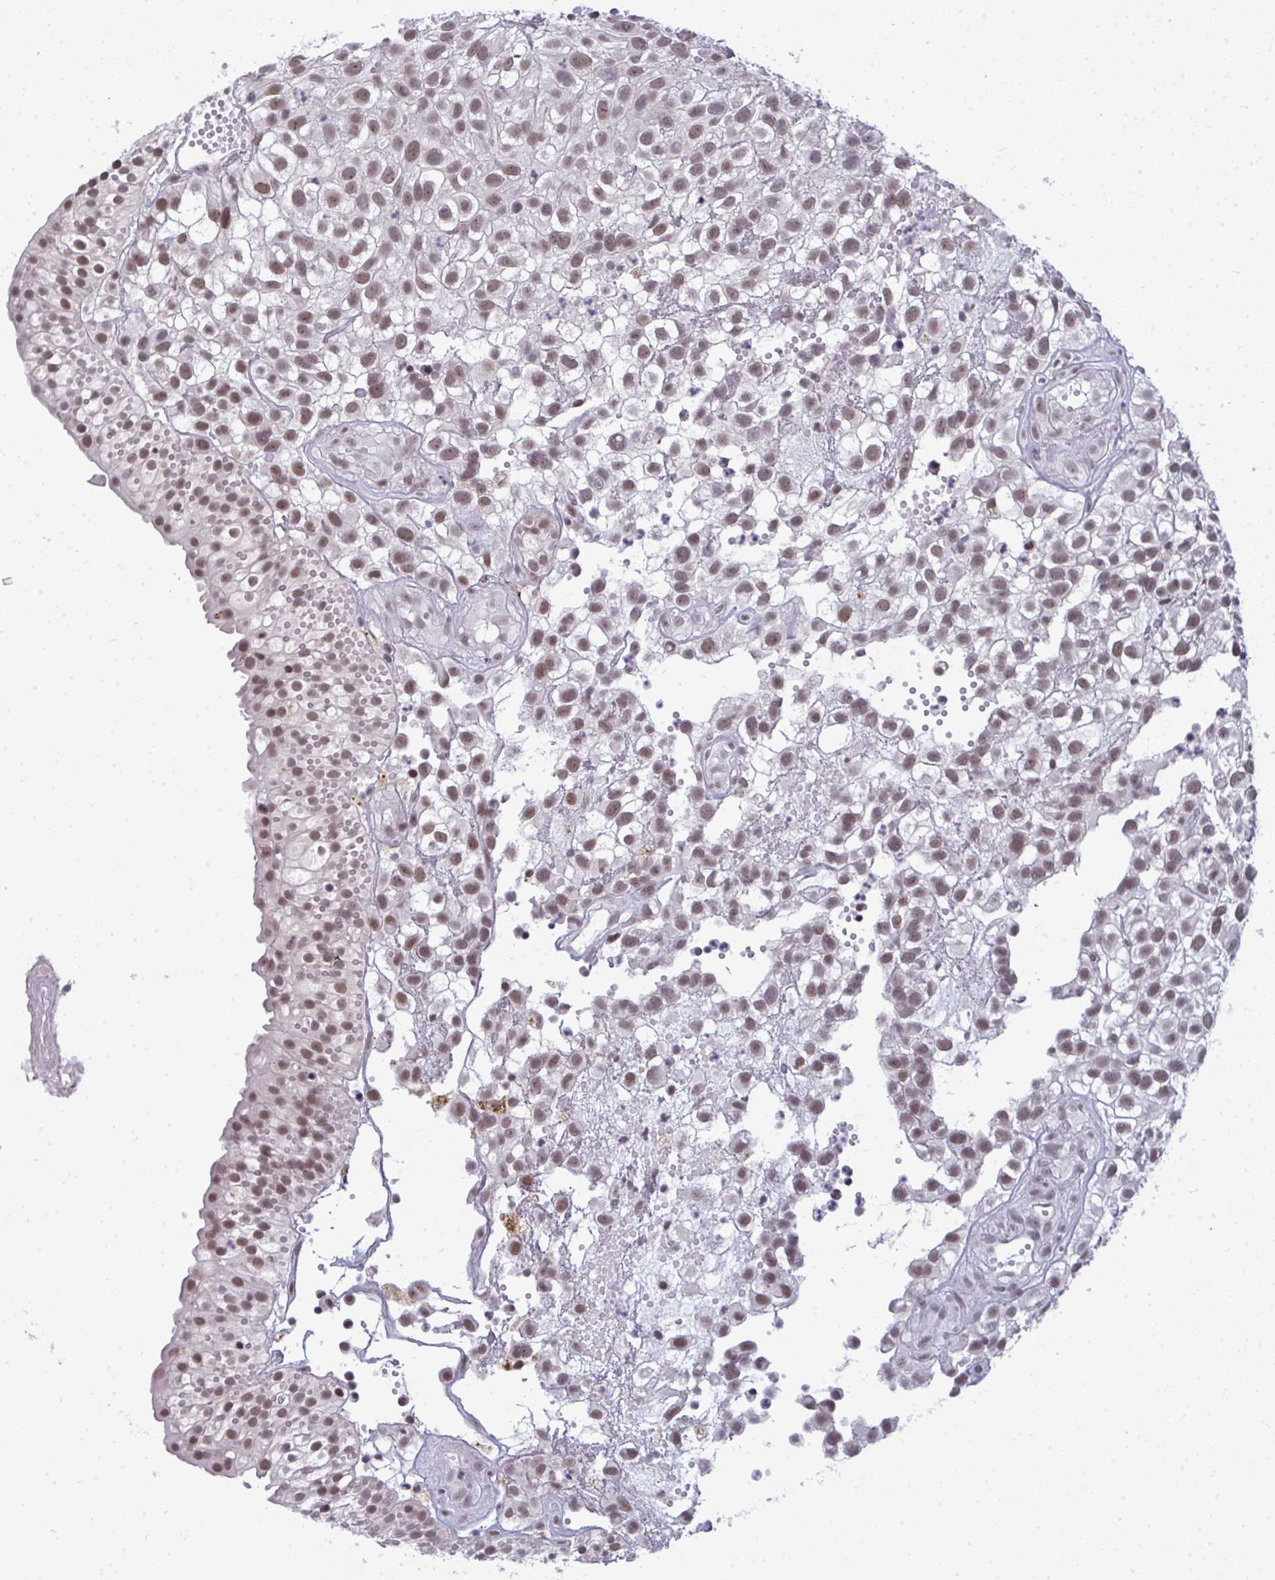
{"staining": {"intensity": "moderate", "quantity": "25%-75%", "location": "nuclear"}, "tissue": "urothelial cancer", "cell_type": "Tumor cells", "image_type": "cancer", "snomed": [{"axis": "morphology", "description": "Urothelial carcinoma, High grade"}, {"axis": "topography", "description": "Urinary bladder"}], "caption": "Urothelial cancer tissue displays moderate nuclear expression in approximately 25%-75% of tumor cells, visualized by immunohistochemistry. (Brightfield microscopy of DAB IHC at high magnification).", "gene": "ATF1", "patient": {"sex": "male", "age": 56}}